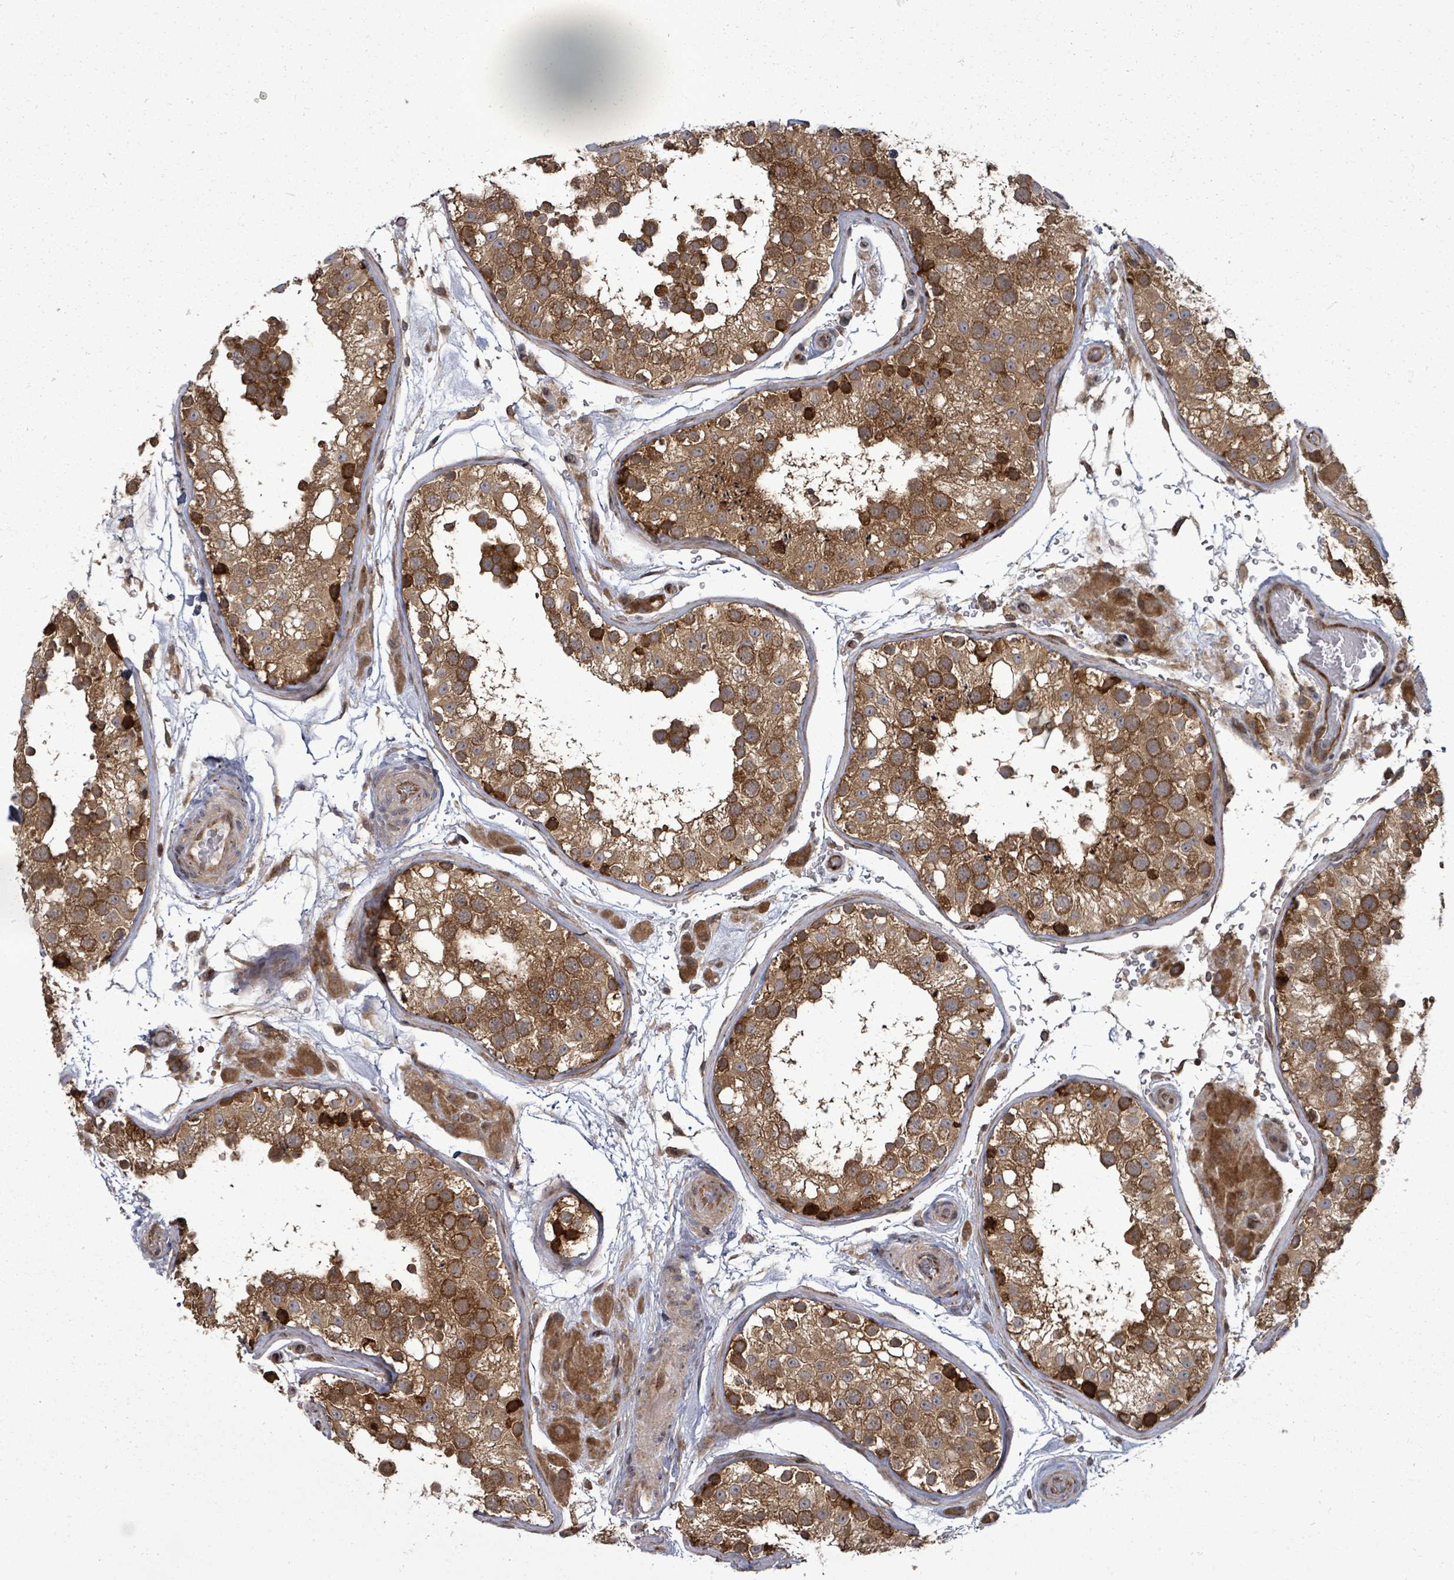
{"staining": {"intensity": "strong", "quantity": ">75%", "location": "cytoplasmic/membranous"}, "tissue": "testis", "cell_type": "Cells in seminiferous ducts", "image_type": "normal", "snomed": [{"axis": "morphology", "description": "Normal tissue, NOS"}, {"axis": "topography", "description": "Testis"}], "caption": "Immunohistochemistry histopathology image of normal testis: testis stained using immunohistochemistry (IHC) demonstrates high levels of strong protein expression localized specifically in the cytoplasmic/membranous of cells in seminiferous ducts, appearing as a cytoplasmic/membranous brown color.", "gene": "EIF3CL", "patient": {"sex": "male", "age": 26}}